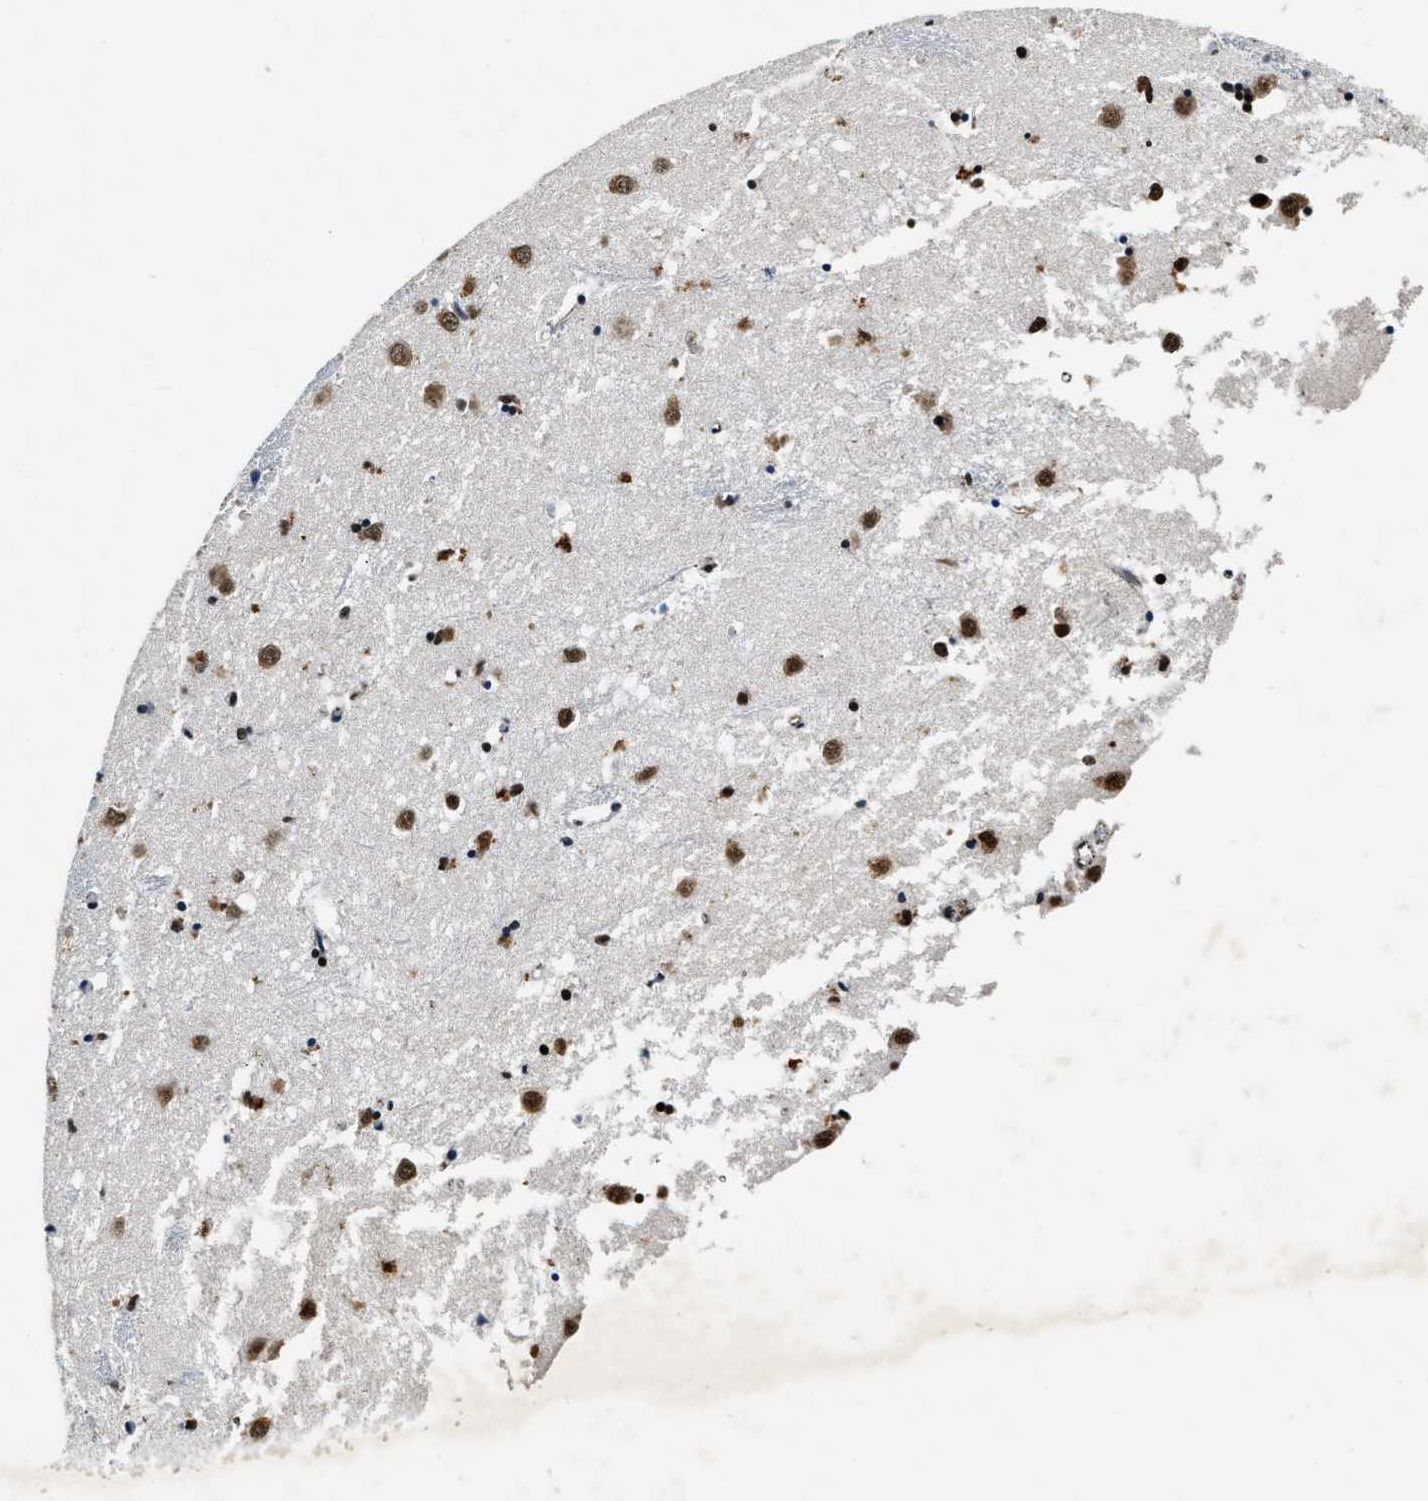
{"staining": {"intensity": "strong", "quantity": ">75%", "location": "nuclear"}, "tissue": "caudate", "cell_type": "Glial cells", "image_type": "normal", "snomed": [{"axis": "morphology", "description": "Normal tissue, NOS"}, {"axis": "topography", "description": "Lateral ventricle wall"}], "caption": "A brown stain shows strong nuclear staining of a protein in glial cells of benign human caudate. The protein is stained brown, and the nuclei are stained in blue (DAB (3,3'-diaminobenzidine) IHC with brightfield microscopy, high magnification).", "gene": "CCNE1", "patient": {"sex": "female", "age": 19}}